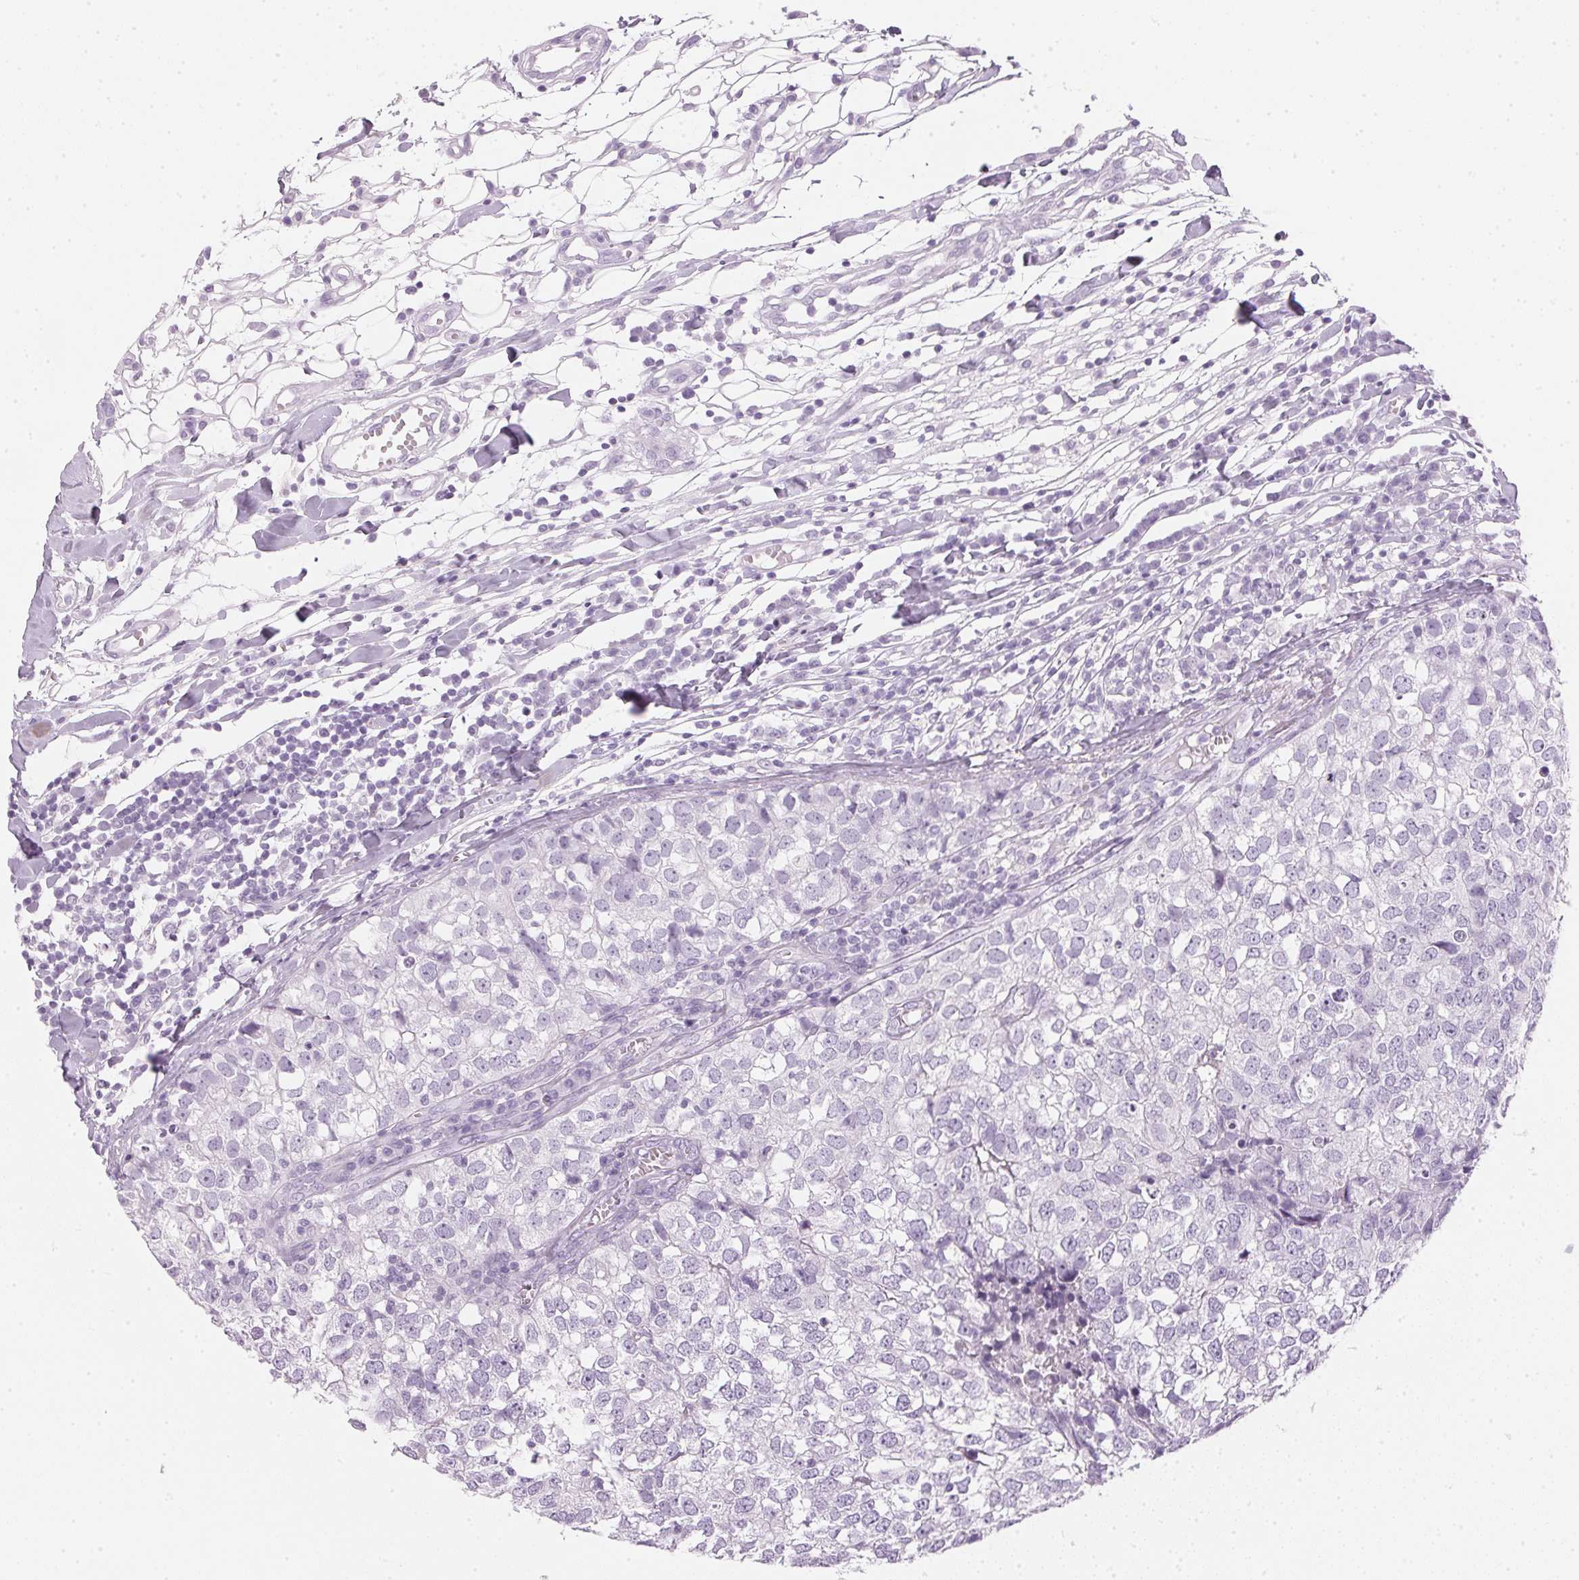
{"staining": {"intensity": "negative", "quantity": "none", "location": "none"}, "tissue": "breast cancer", "cell_type": "Tumor cells", "image_type": "cancer", "snomed": [{"axis": "morphology", "description": "Duct carcinoma"}, {"axis": "topography", "description": "Breast"}], "caption": "IHC photomicrograph of neoplastic tissue: breast cancer (intraductal carcinoma) stained with DAB demonstrates no significant protein positivity in tumor cells.", "gene": "IGFBP1", "patient": {"sex": "female", "age": 30}}